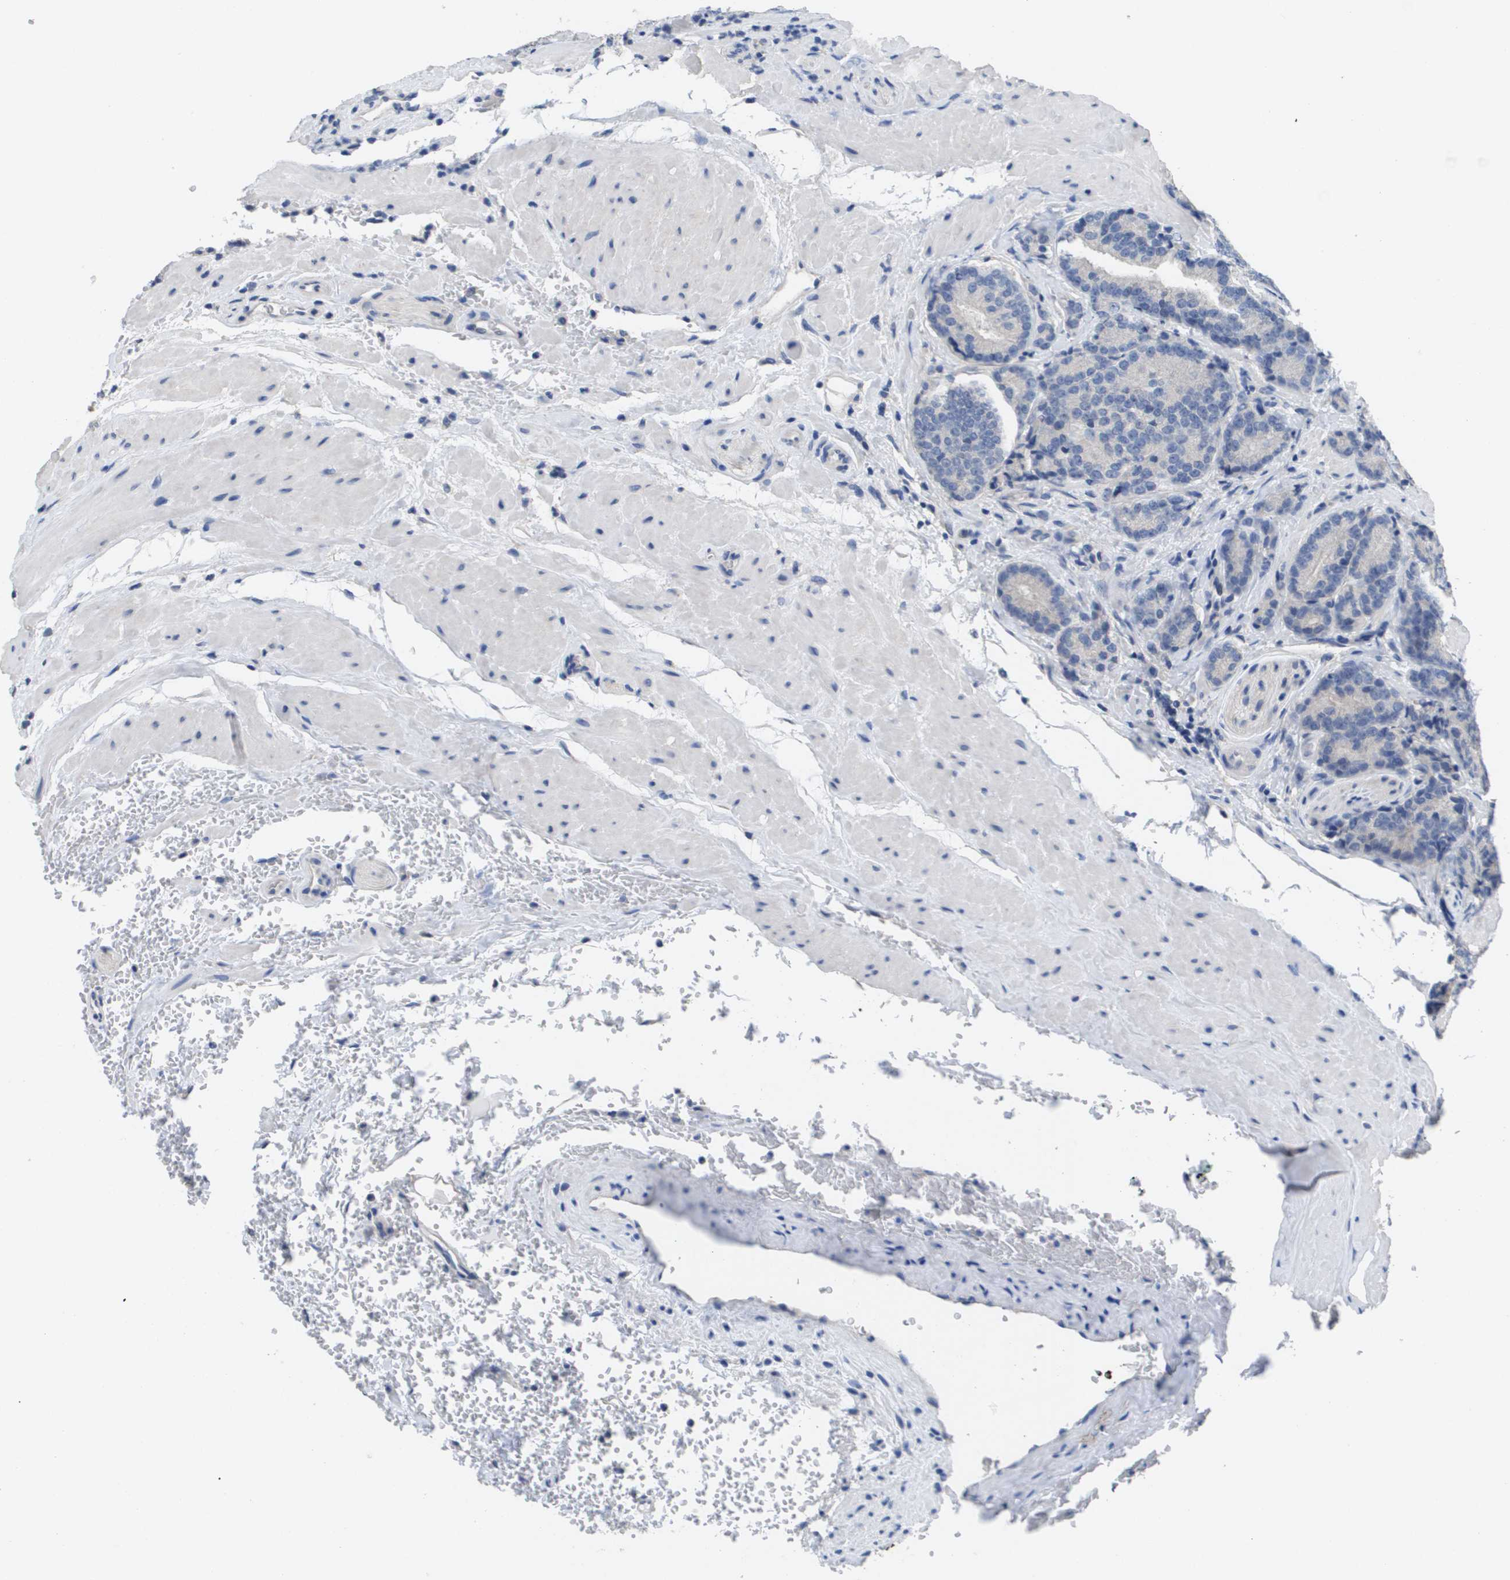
{"staining": {"intensity": "negative", "quantity": "none", "location": "none"}, "tissue": "prostate cancer", "cell_type": "Tumor cells", "image_type": "cancer", "snomed": [{"axis": "morphology", "description": "Adenocarcinoma, High grade"}, {"axis": "topography", "description": "Prostate"}], "caption": "Immunohistochemistry (IHC) histopathology image of neoplastic tissue: human adenocarcinoma (high-grade) (prostate) stained with DAB shows no significant protein staining in tumor cells. The staining is performed using DAB (3,3'-diaminobenzidine) brown chromogen with nuclei counter-stained in using hematoxylin.", "gene": "CA9", "patient": {"sex": "male", "age": 61}}